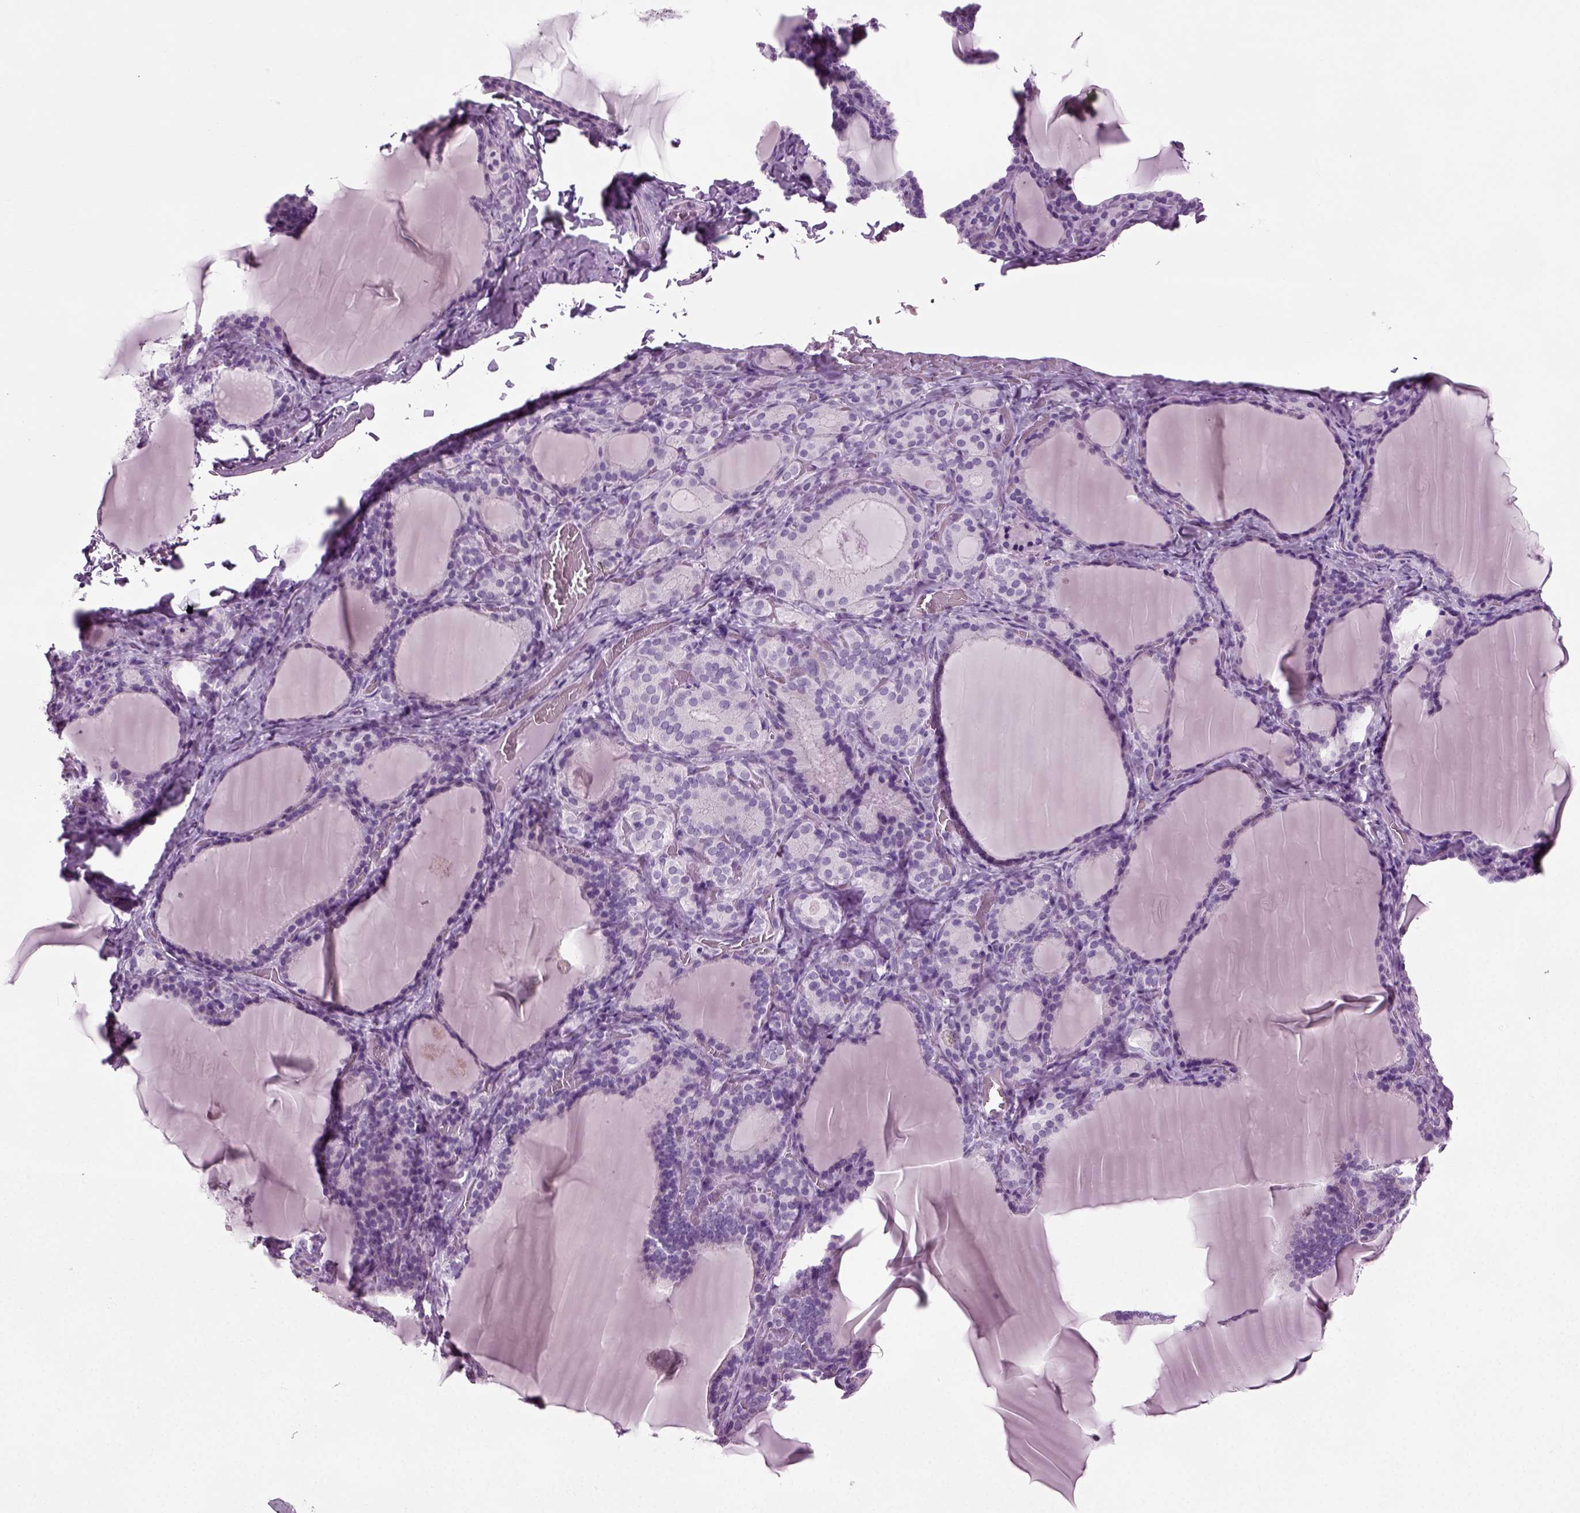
{"staining": {"intensity": "negative", "quantity": "none", "location": "none"}, "tissue": "thyroid gland", "cell_type": "Glandular cells", "image_type": "normal", "snomed": [{"axis": "morphology", "description": "Normal tissue, NOS"}, {"axis": "morphology", "description": "Hyperplasia, NOS"}, {"axis": "topography", "description": "Thyroid gland"}], "caption": "Micrograph shows no significant protein positivity in glandular cells of benign thyroid gland.", "gene": "PRLH", "patient": {"sex": "female", "age": 27}}